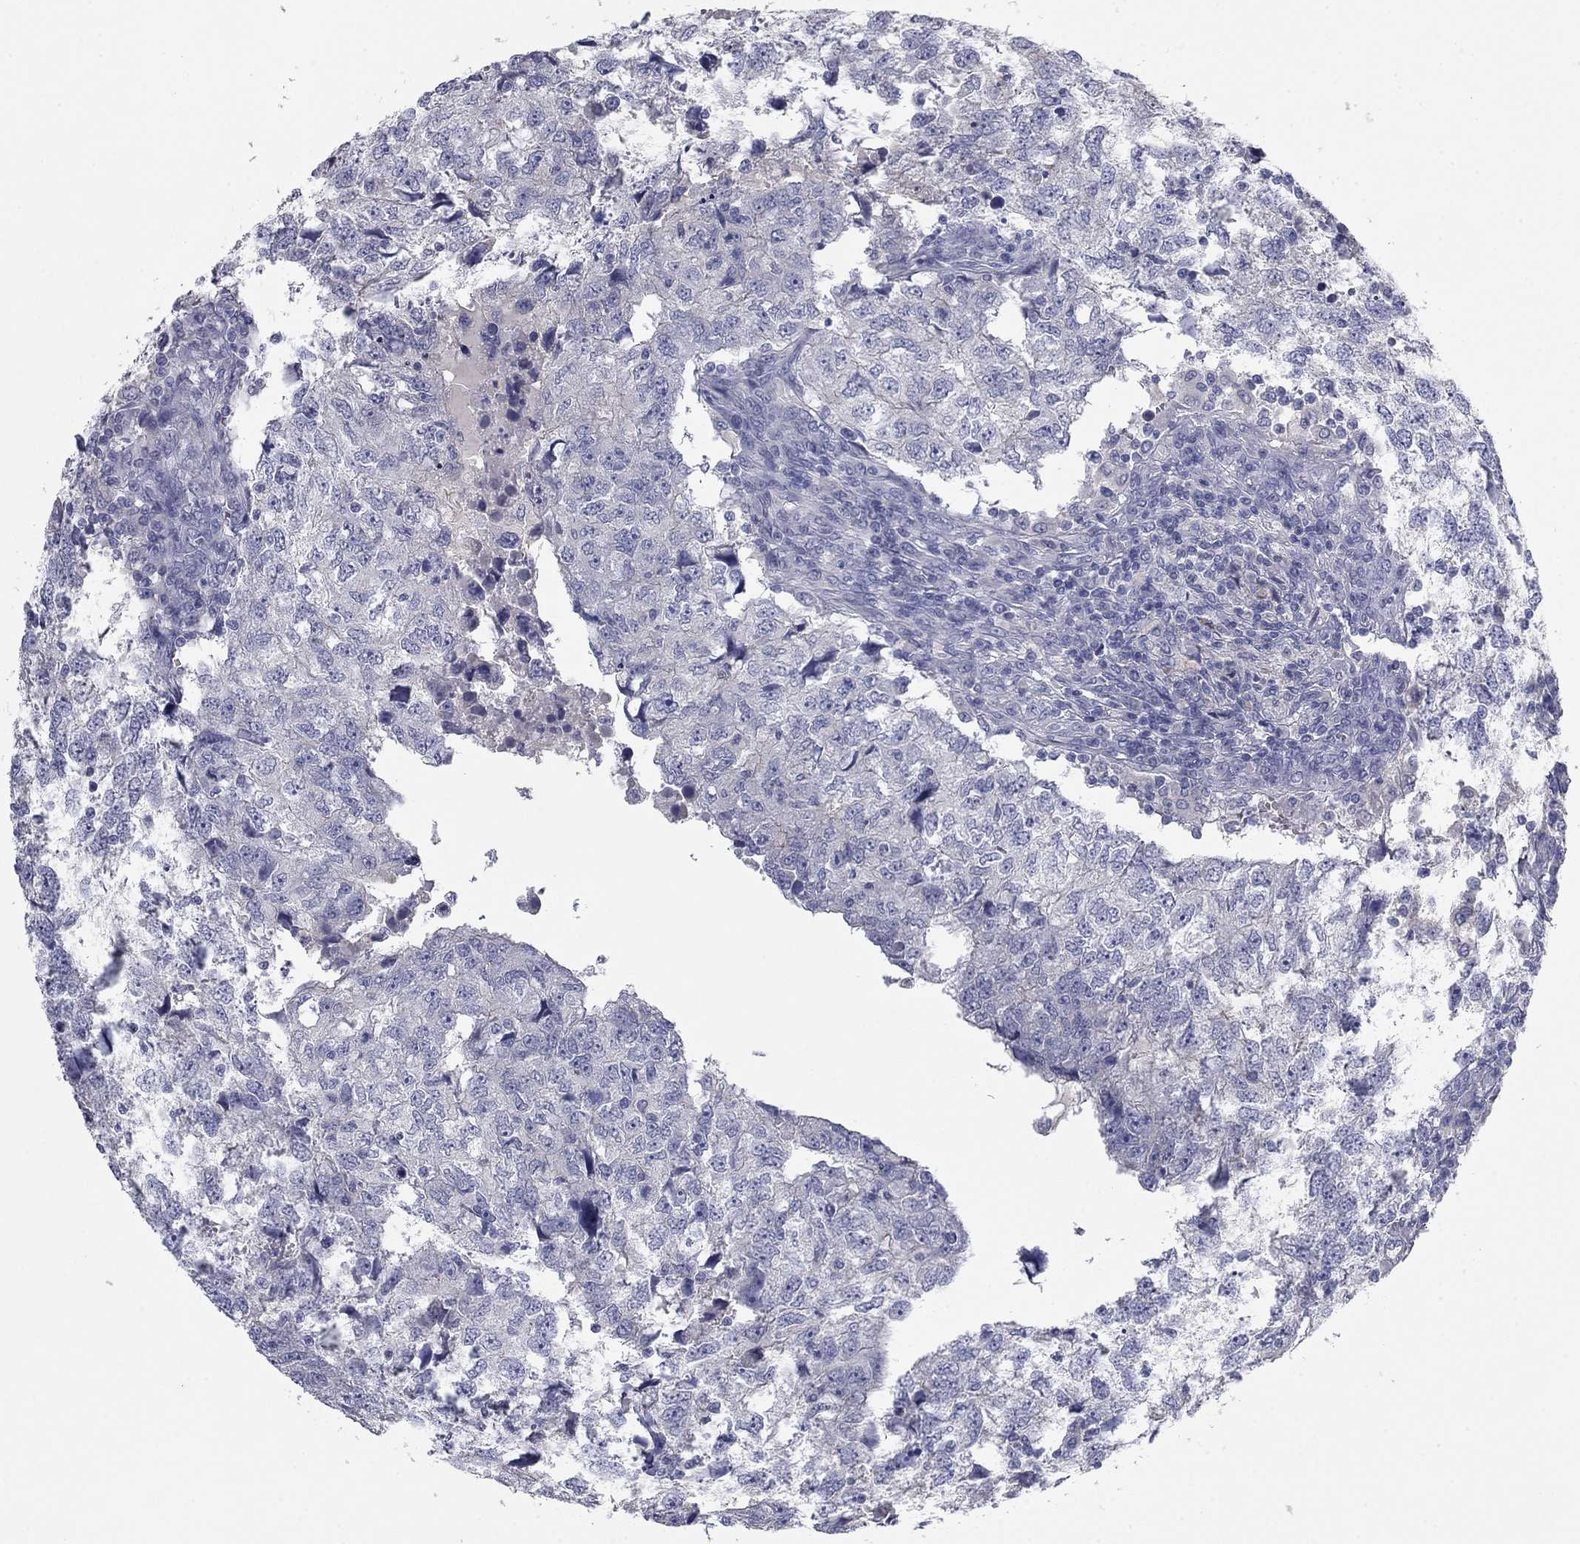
{"staining": {"intensity": "negative", "quantity": "none", "location": "none"}, "tissue": "breast cancer", "cell_type": "Tumor cells", "image_type": "cancer", "snomed": [{"axis": "morphology", "description": "Duct carcinoma"}, {"axis": "topography", "description": "Breast"}], "caption": "IHC micrograph of neoplastic tissue: breast cancer (intraductal carcinoma) stained with DAB exhibits no significant protein staining in tumor cells. (DAB (3,3'-diaminobenzidine) immunohistochemistry visualized using brightfield microscopy, high magnification).", "gene": "CNTNAP4", "patient": {"sex": "female", "age": 30}}